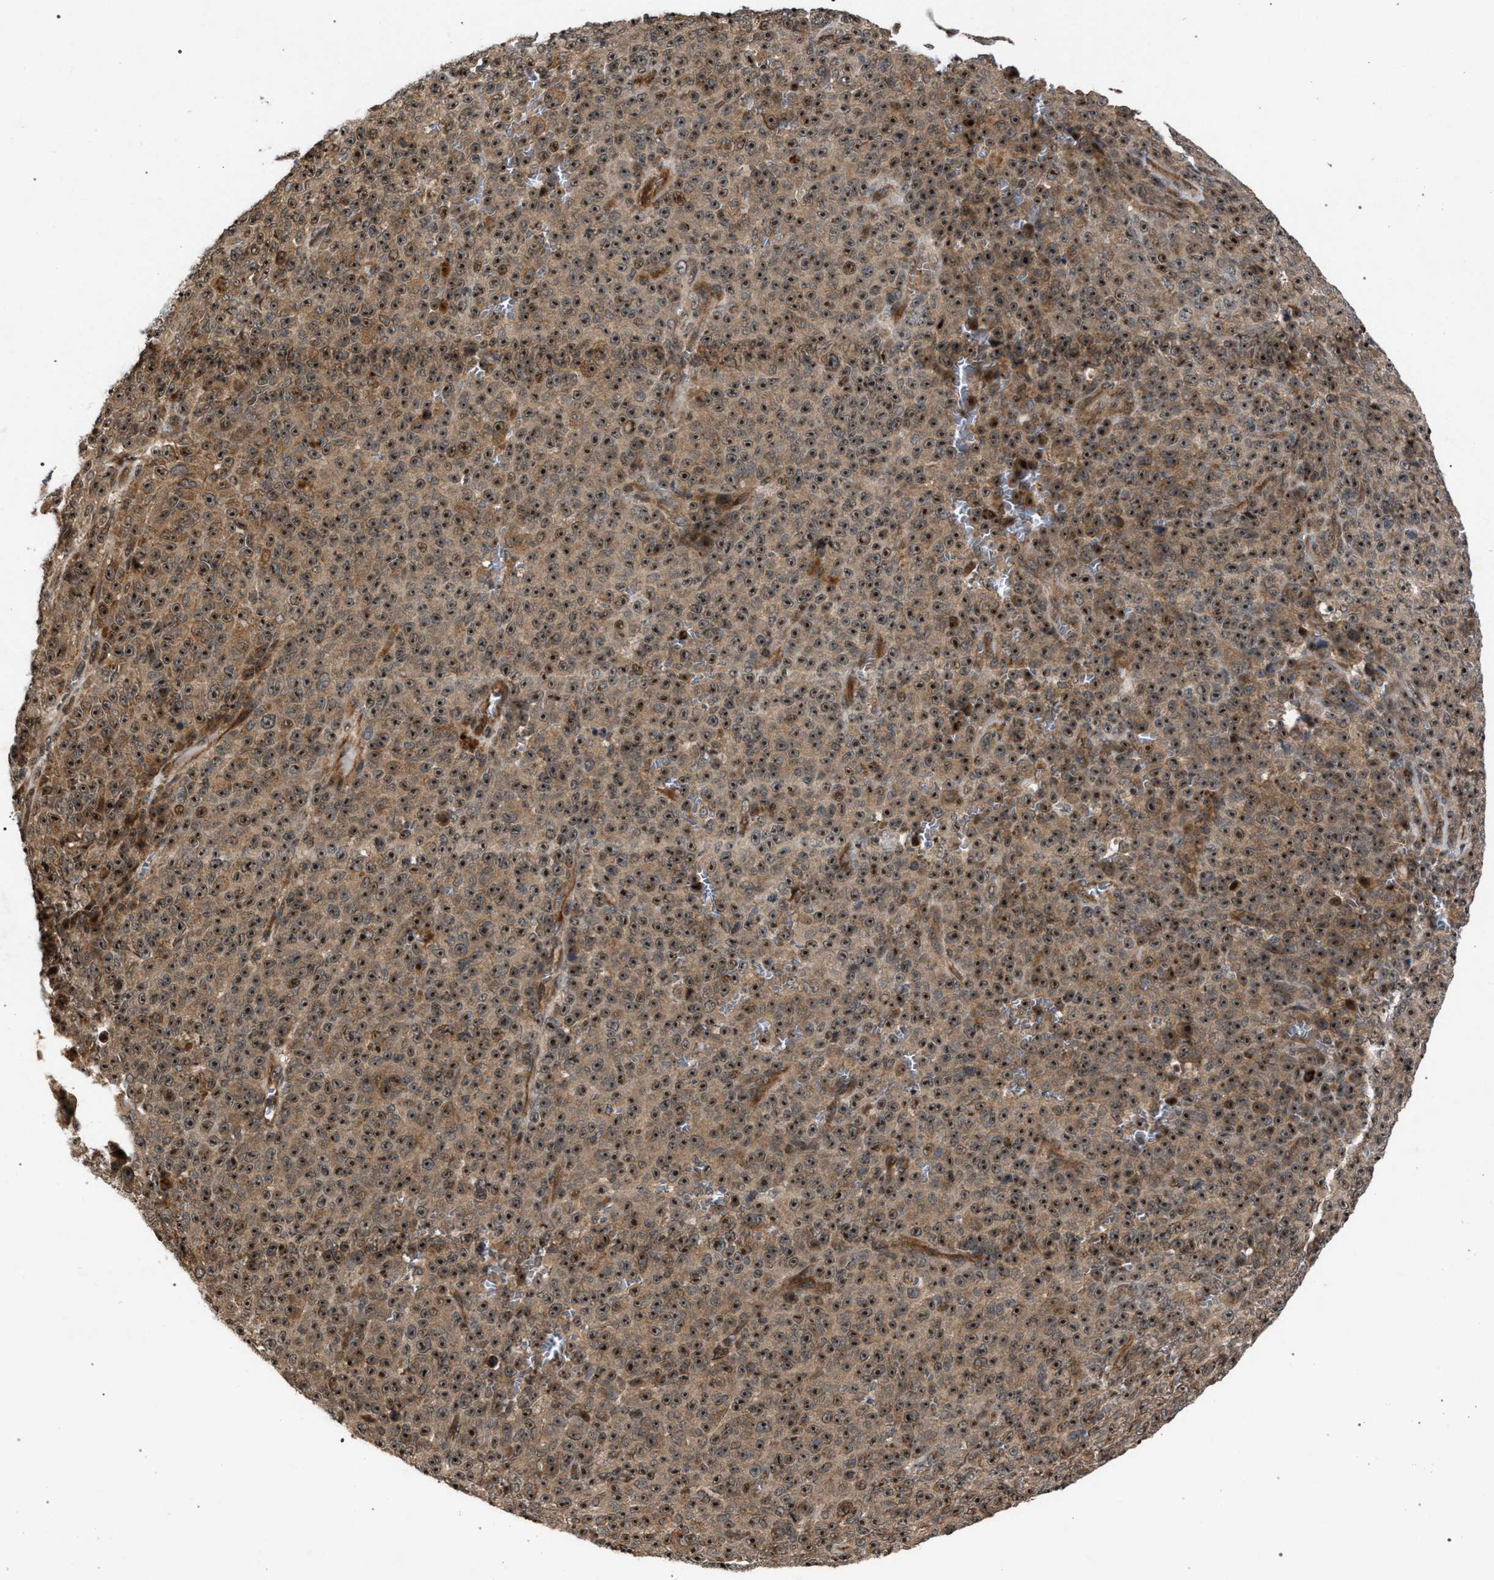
{"staining": {"intensity": "moderate", "quantity": ">75%", "location": "cytoplasmic/membranous,nuclear"}, "tissue": "melanoma", "cell_type": "Tumor cells", "image_type": "cancer", "snomed": [{"axis": "morphology", "description": "Malignant melanoma, NOS"}, {"axis": "topography", "description": "Skin"}], "caption": "Approximately >75% of tumor cells in melanoma exhibit moderate cytoplasmic/membranous and nuclear protein positivity as visualized by brown immunohistochemical staining.", "gene": "IRAK4", "patient": {"sex": "female", "age": 82}}